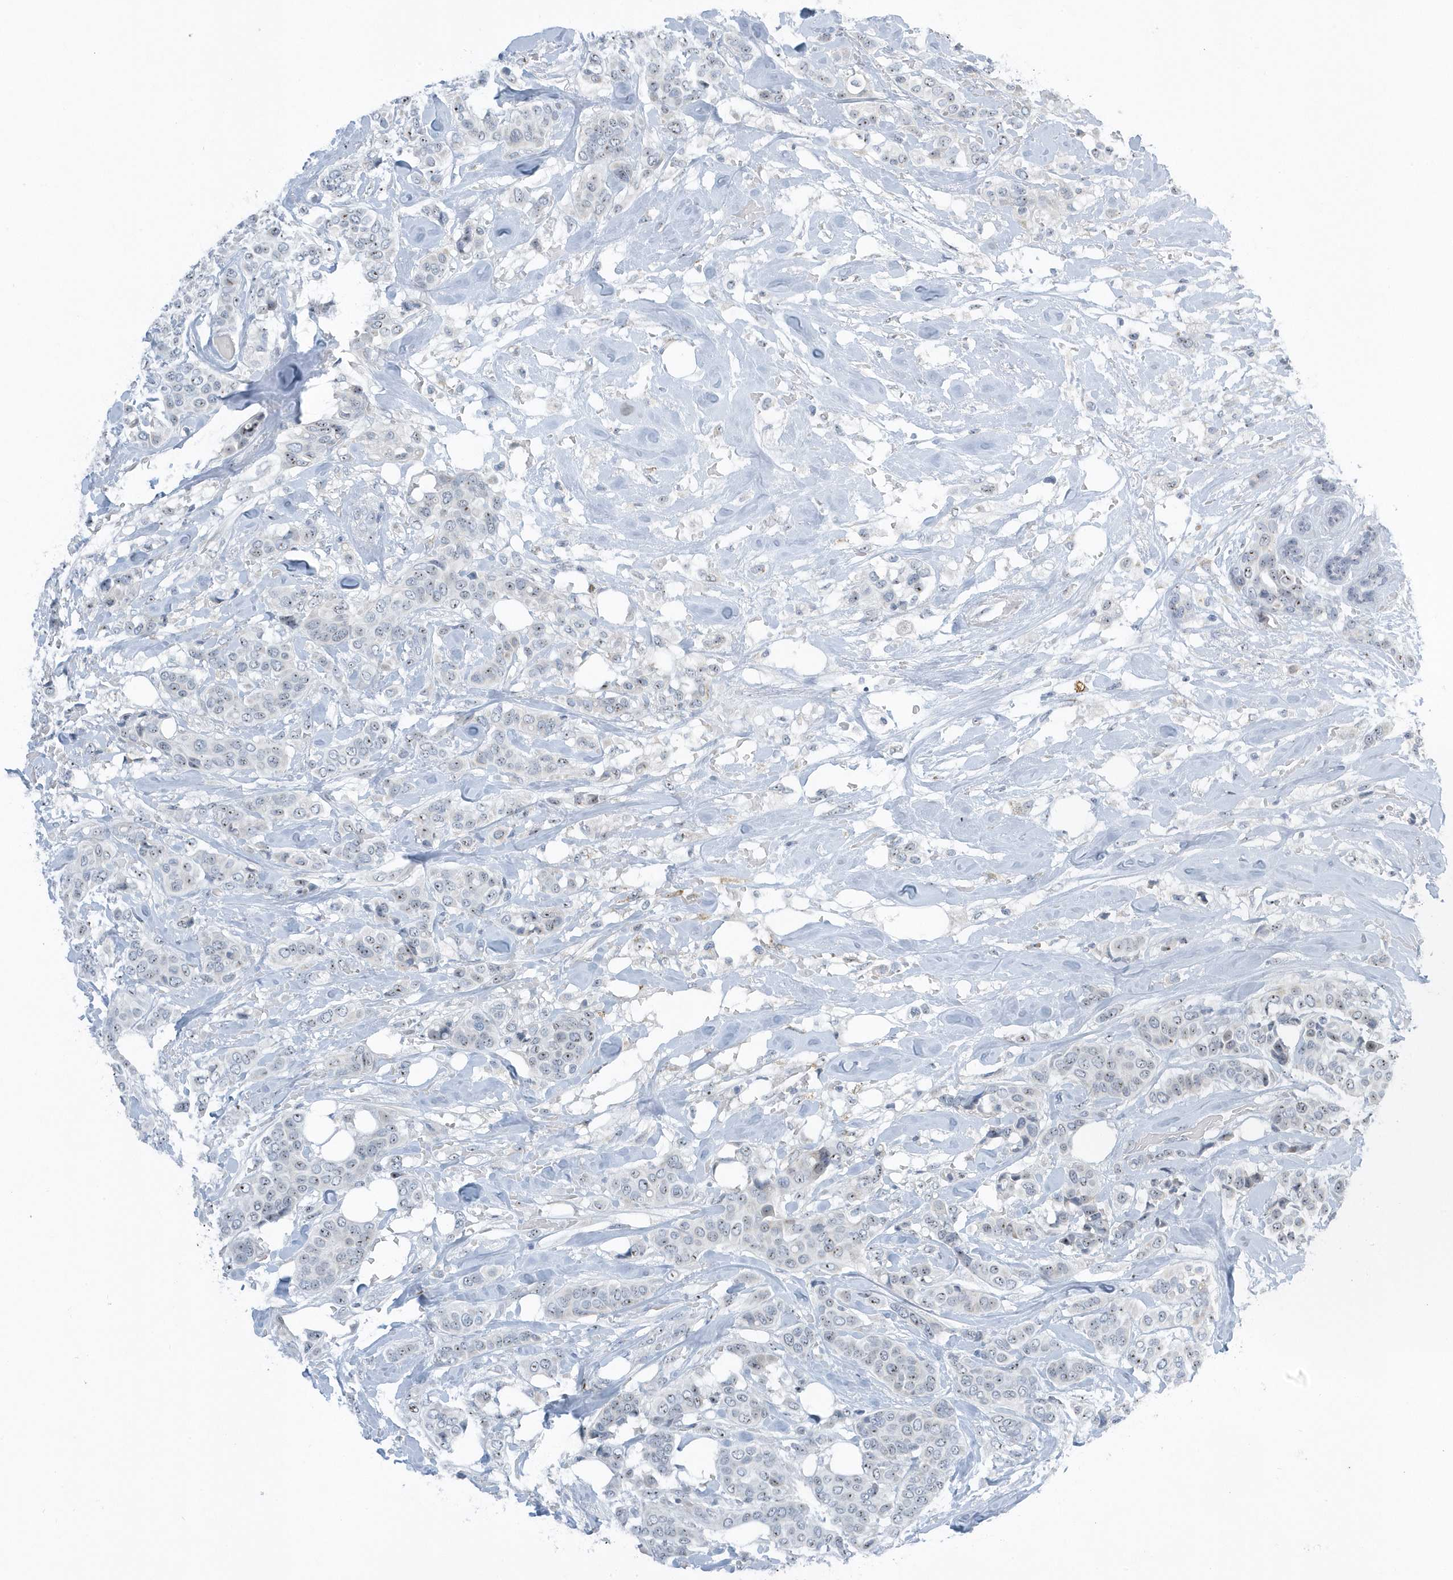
{"staining": {"intensity": "weak", "quantity": "<25%", "location": "nuclear"}, "tissue": "breast cancer", "cell_type": "Tumor cells", "image_type": "cancer", "snomed": [{"axis": "morphology", "description": "Lobular carcinoma"}, {"axis": "topography", "description": "Breast"}], "caption": "High magnification brightfield microscopy of breast cancer stained with DAB (3,3'-diaminobenzidine) (brown) and counterstained with hematoxylin (blue): tumor cells show no significant expression. (Brightfield microscopy of DAB (3,3'-diaminobenzidine) immunohistochemistry (IHC) at high magnification).", "gene": "RPF2", "patient": {"sex": "female", "age": 51}}